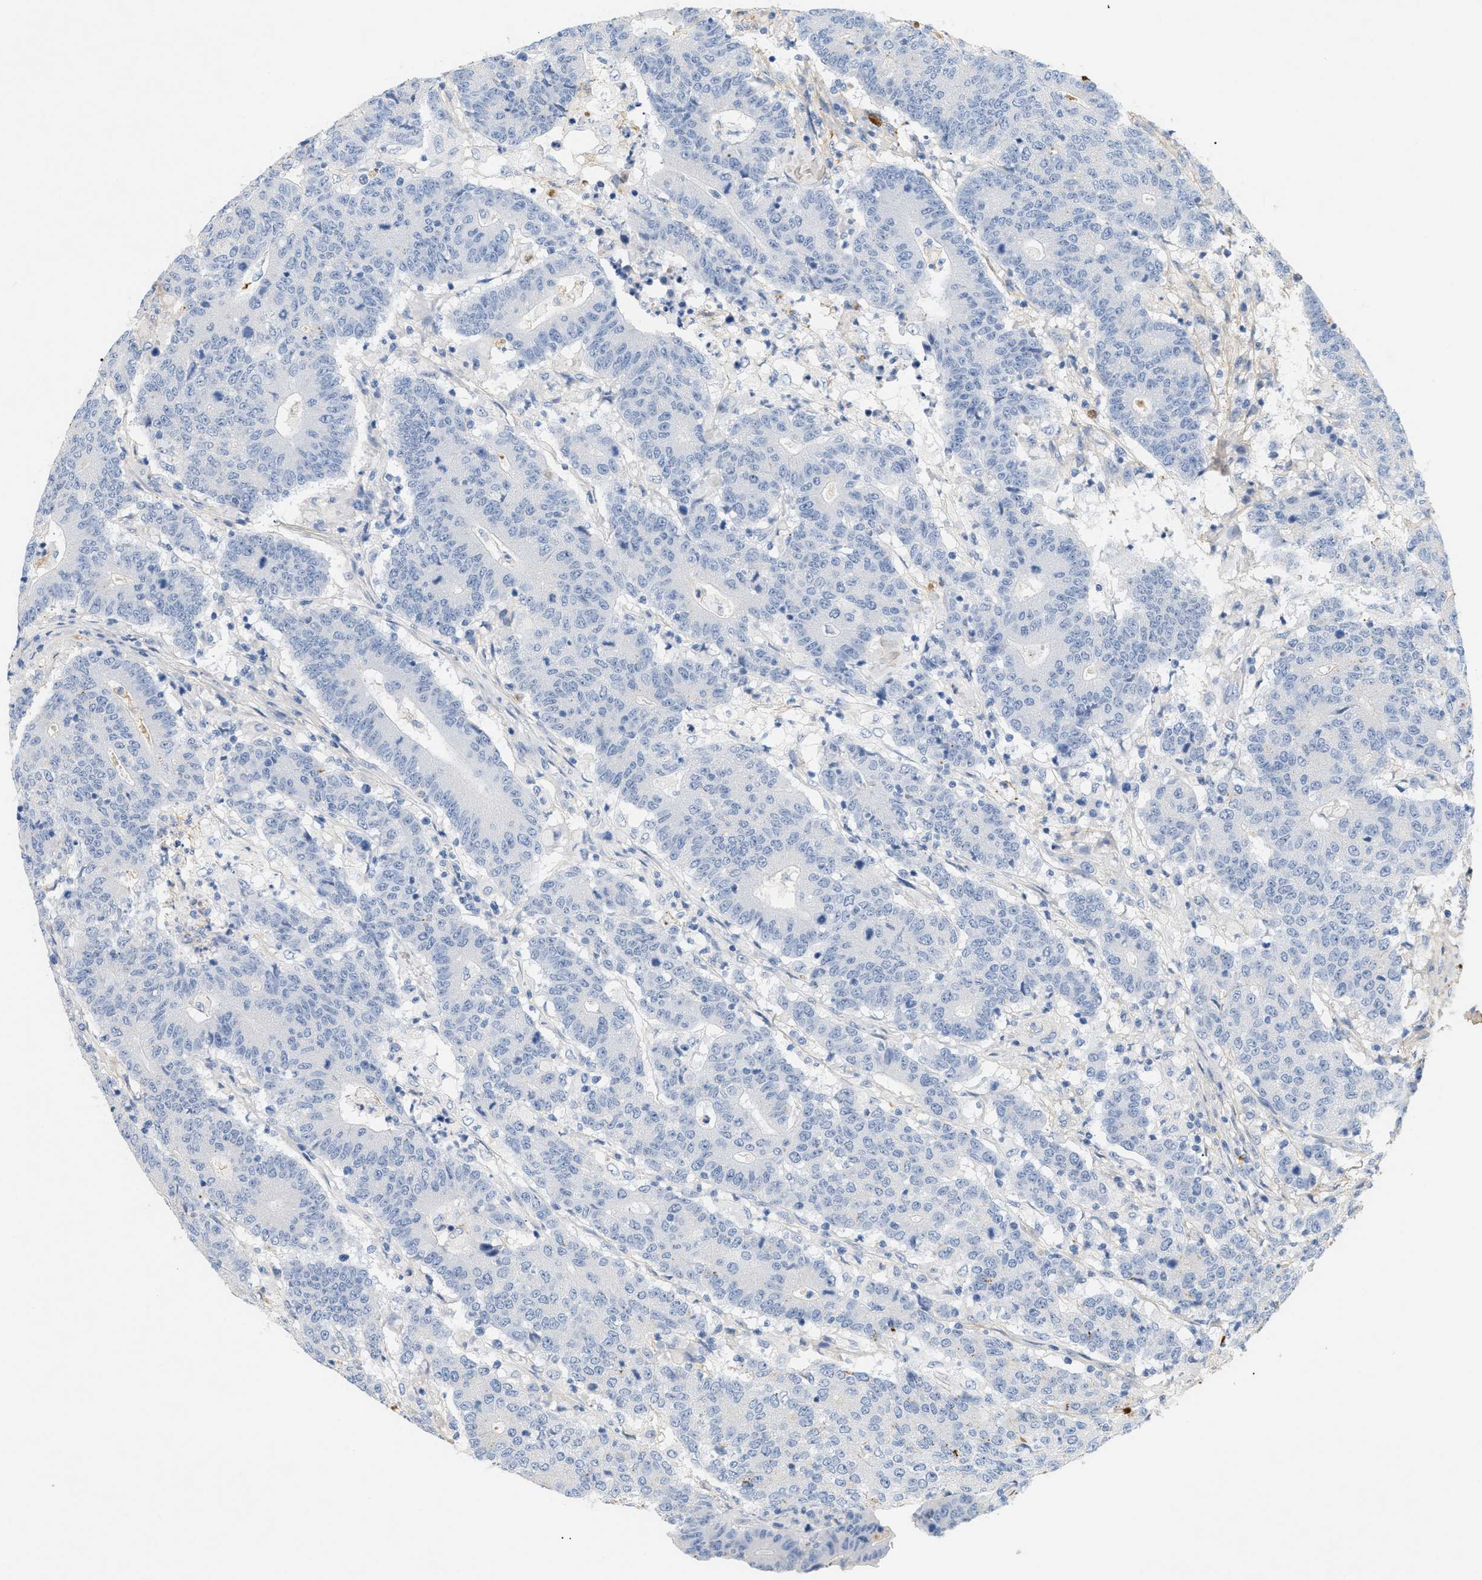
{"staining": {"intensity": "negative", "quantity": "none", "location": "none"}, "tissue": "colorectal cancer", "cell_type": "Tumor cells", "image_type": "cancer", "snomed": [{"axis": "morphology", "description": "Normal tissue, NOS"}, {"axis": "morphology", "description": "Adenocarcinoma, NOS"}, {"axis": "topography", "description": "Colon"}], "caption": "IHC of human colorectal cancer shows no staining in tumor cells.", "gene": "CFH", "patient": {"sex": "female", "age": 75}}